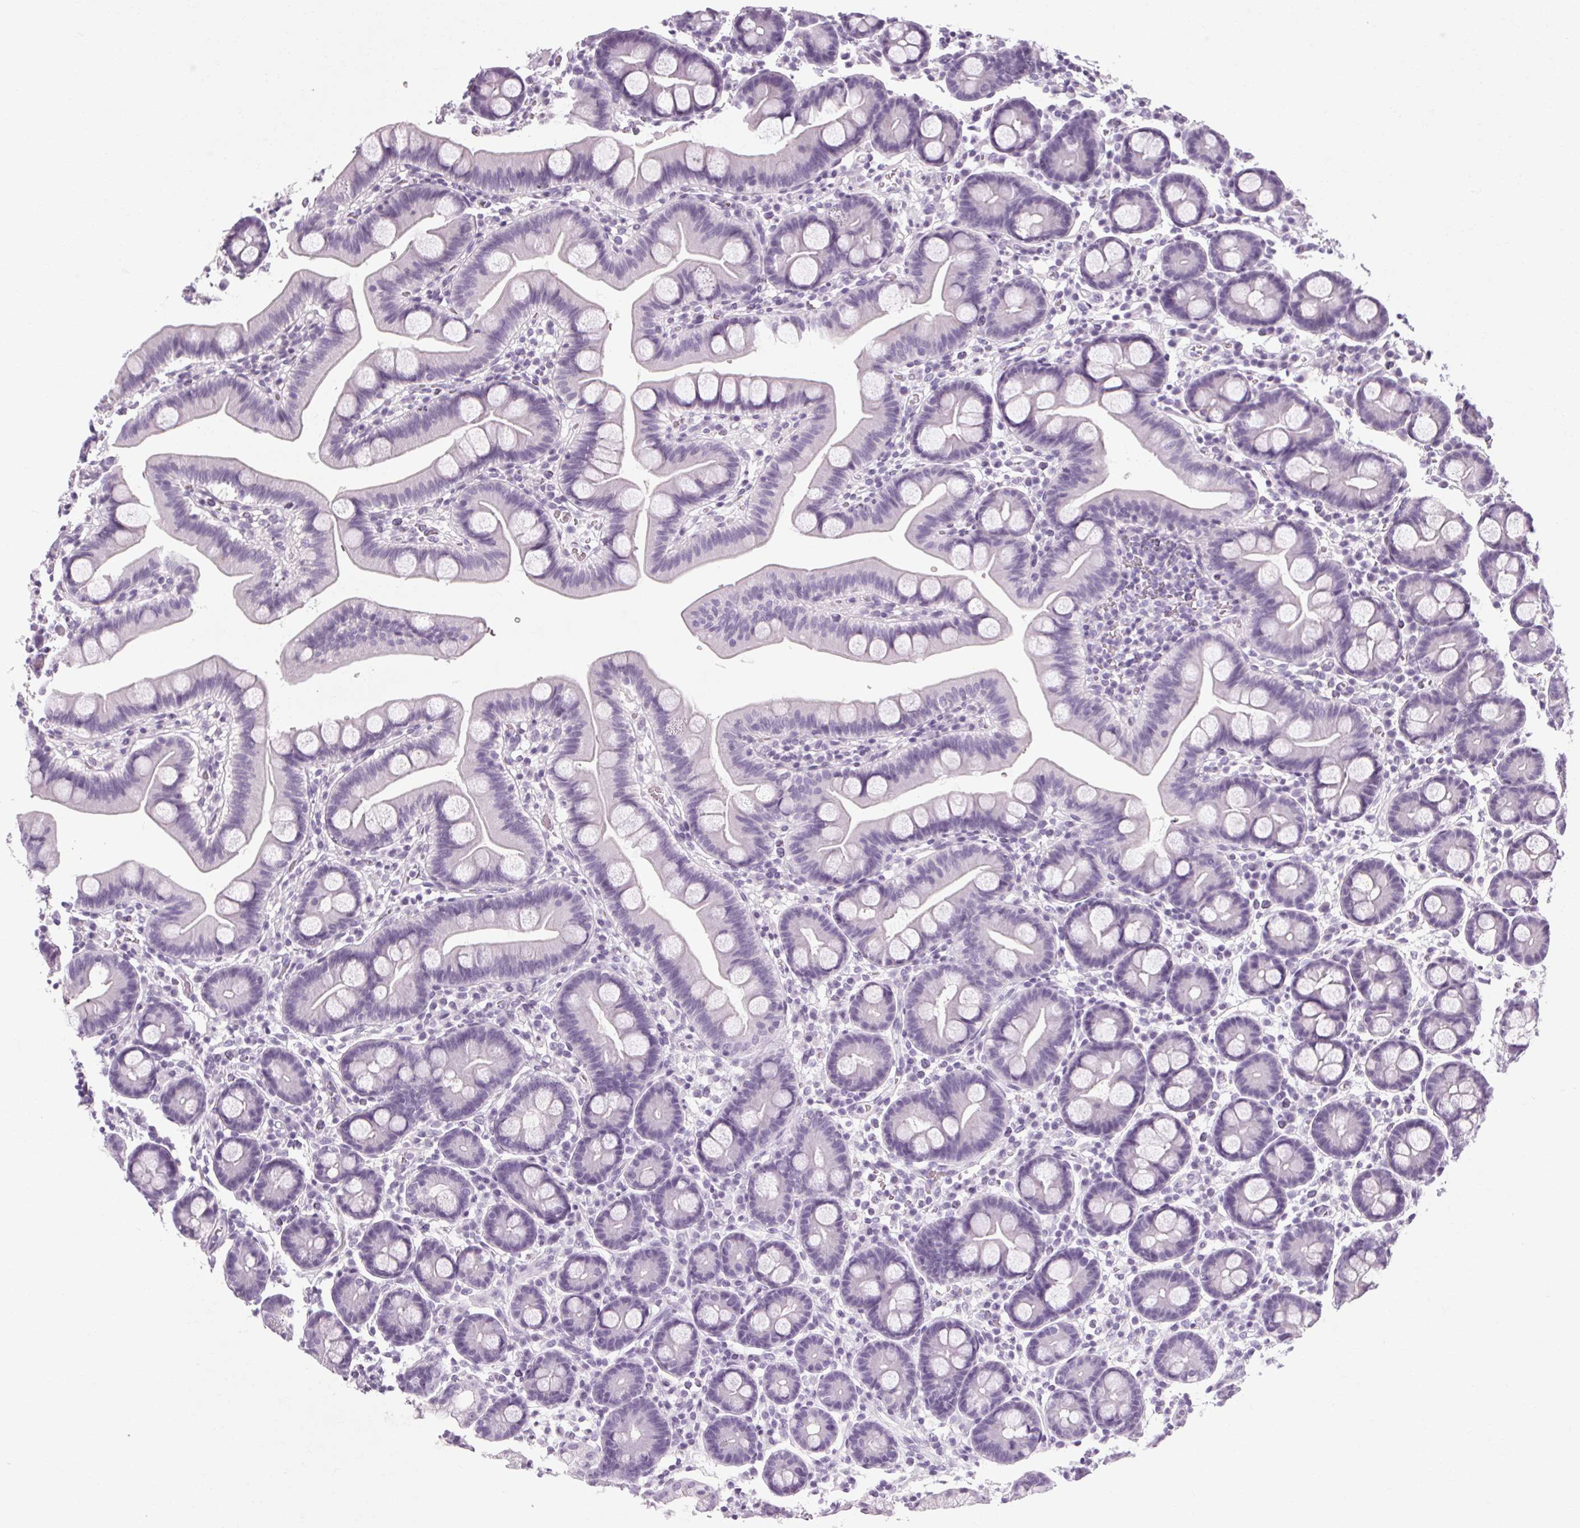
{"staining": {"intensity": "negative", "quantity": "none", "location": "none"}, "tissue": "duodenum", "cell_type": "Glandular cells", "image_type": "normal", "snomed": [{"axis": "morphology", "description": "Normal tissue, NOS"}, {"axis": "topography", "description": "Pancreas"}, {"axis": "topography", "description": "Duodenum"}], "caption": "This image is of benign duodenum stained with immunohistochemistry (IHC) to label a protein in brown with the nuclei are counter-stained blue. There is no positivity in glandular cells. (Brightfield microscopy of DAB (3,3'-diaminobenzidine) IHC at high magnification).", "gene": "POMC", "patient": {"sex": "male", "age": 59}}